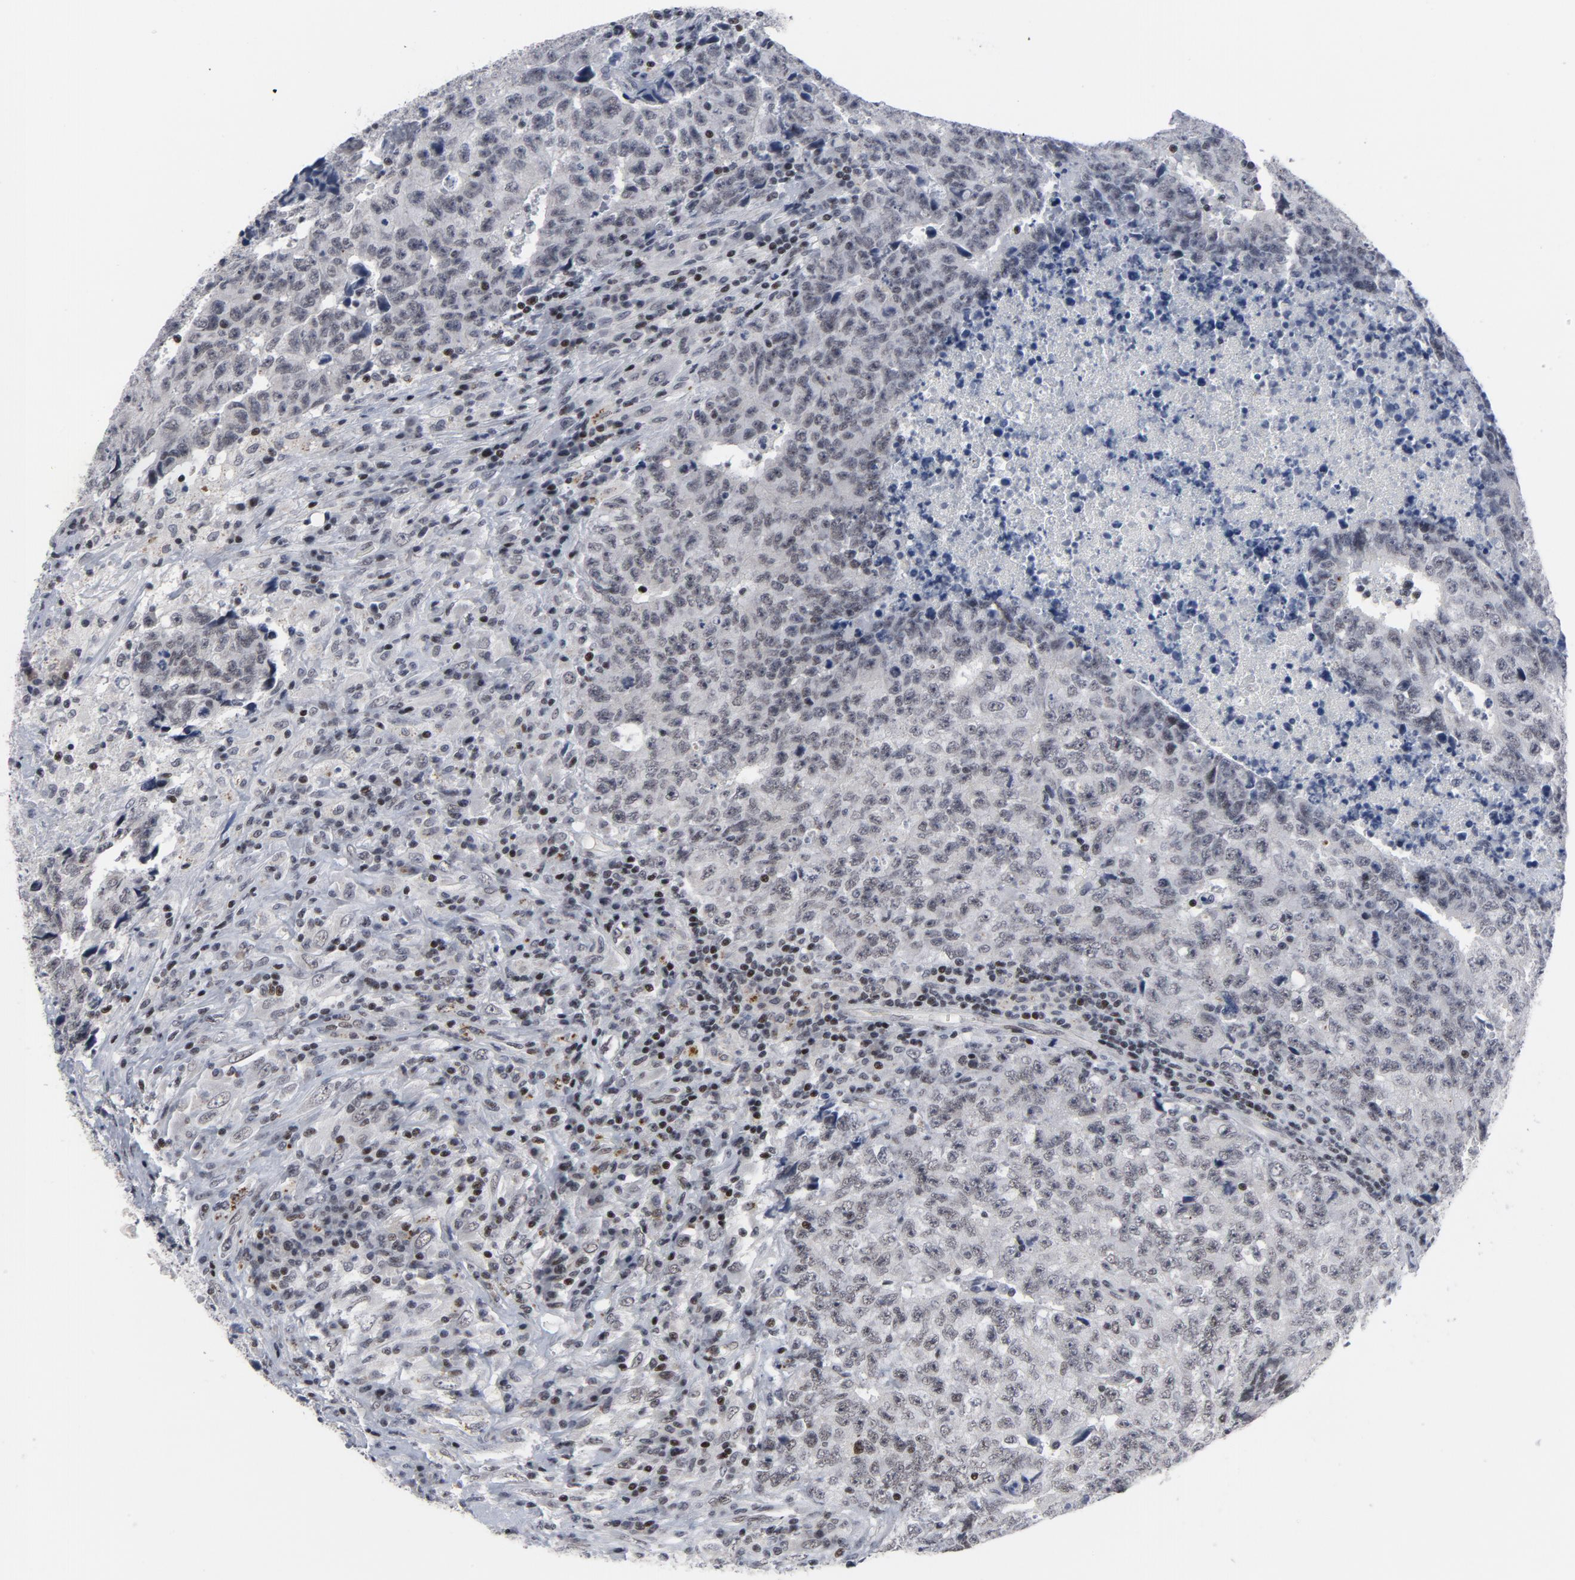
{"staining": {"intensity": "weak", "quantity": ">75%", "location": "nuclear"}, "tissue": "testis cancer", "cell_type": "Tumor cells", "image_type": "cancer", "snomed": [{"axis": "morphology", "description": "Necrosis, NOS"}, {"axis": "morphology", "description": "Carcinoma, Embryonal, NOS"}, {"axis": "topography", "description": "Testis"}], "caption": "Protein analysis of embryonal carcinoma (testis) tissue reveals weak nuclear staining in about >75% of tumor cells. The protein of interest is stained brown, and the nuclei are stained in blue (DAB (3,3'-diaminobenzidine) IHC with brightfield microscopy, high magnification).", "gene": "GABPA", "patient": {"sex": "male", "age": 19}}